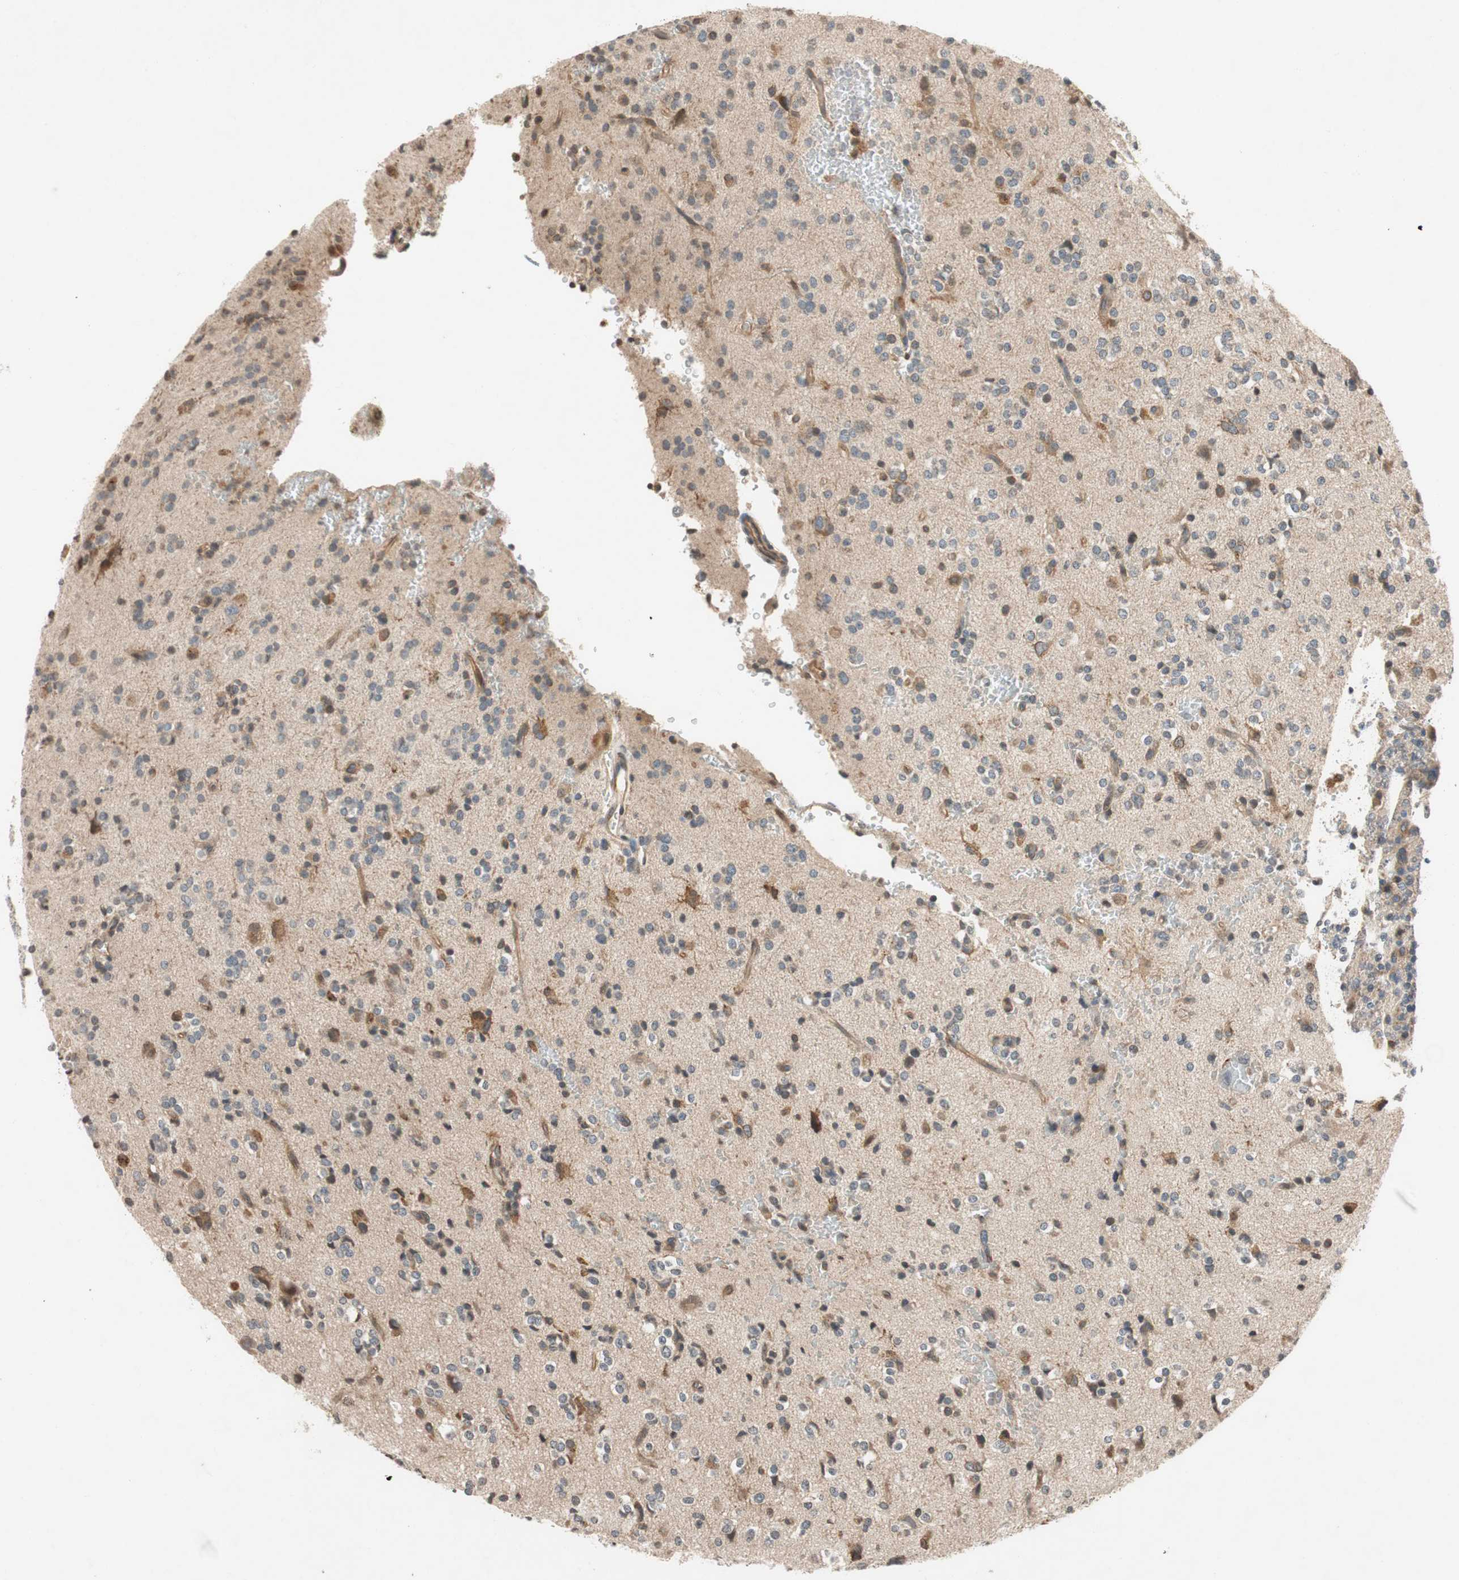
{"staining": {"intensity": "moderate", "quantity": "25%-75%", "location": "cytoplasmic/membranous"}, "tissue": "glioma", "cell_type": "Tumor cells", "image_type": "cancer", "snomed": [{"axis": "morphology", "description": "Glioma, malignant, High grade"}, {"axis": "topography", "description": "Brain"}], "caption": "There is medium levels of moderate cytoplasmic/membranous staining in tumor cells of high-grade glioma (malignant), as demonstrated by immunohistochemical staining (brown color).", "gene": "GCLM", "patient": {"sex": "male", "age": 47}}